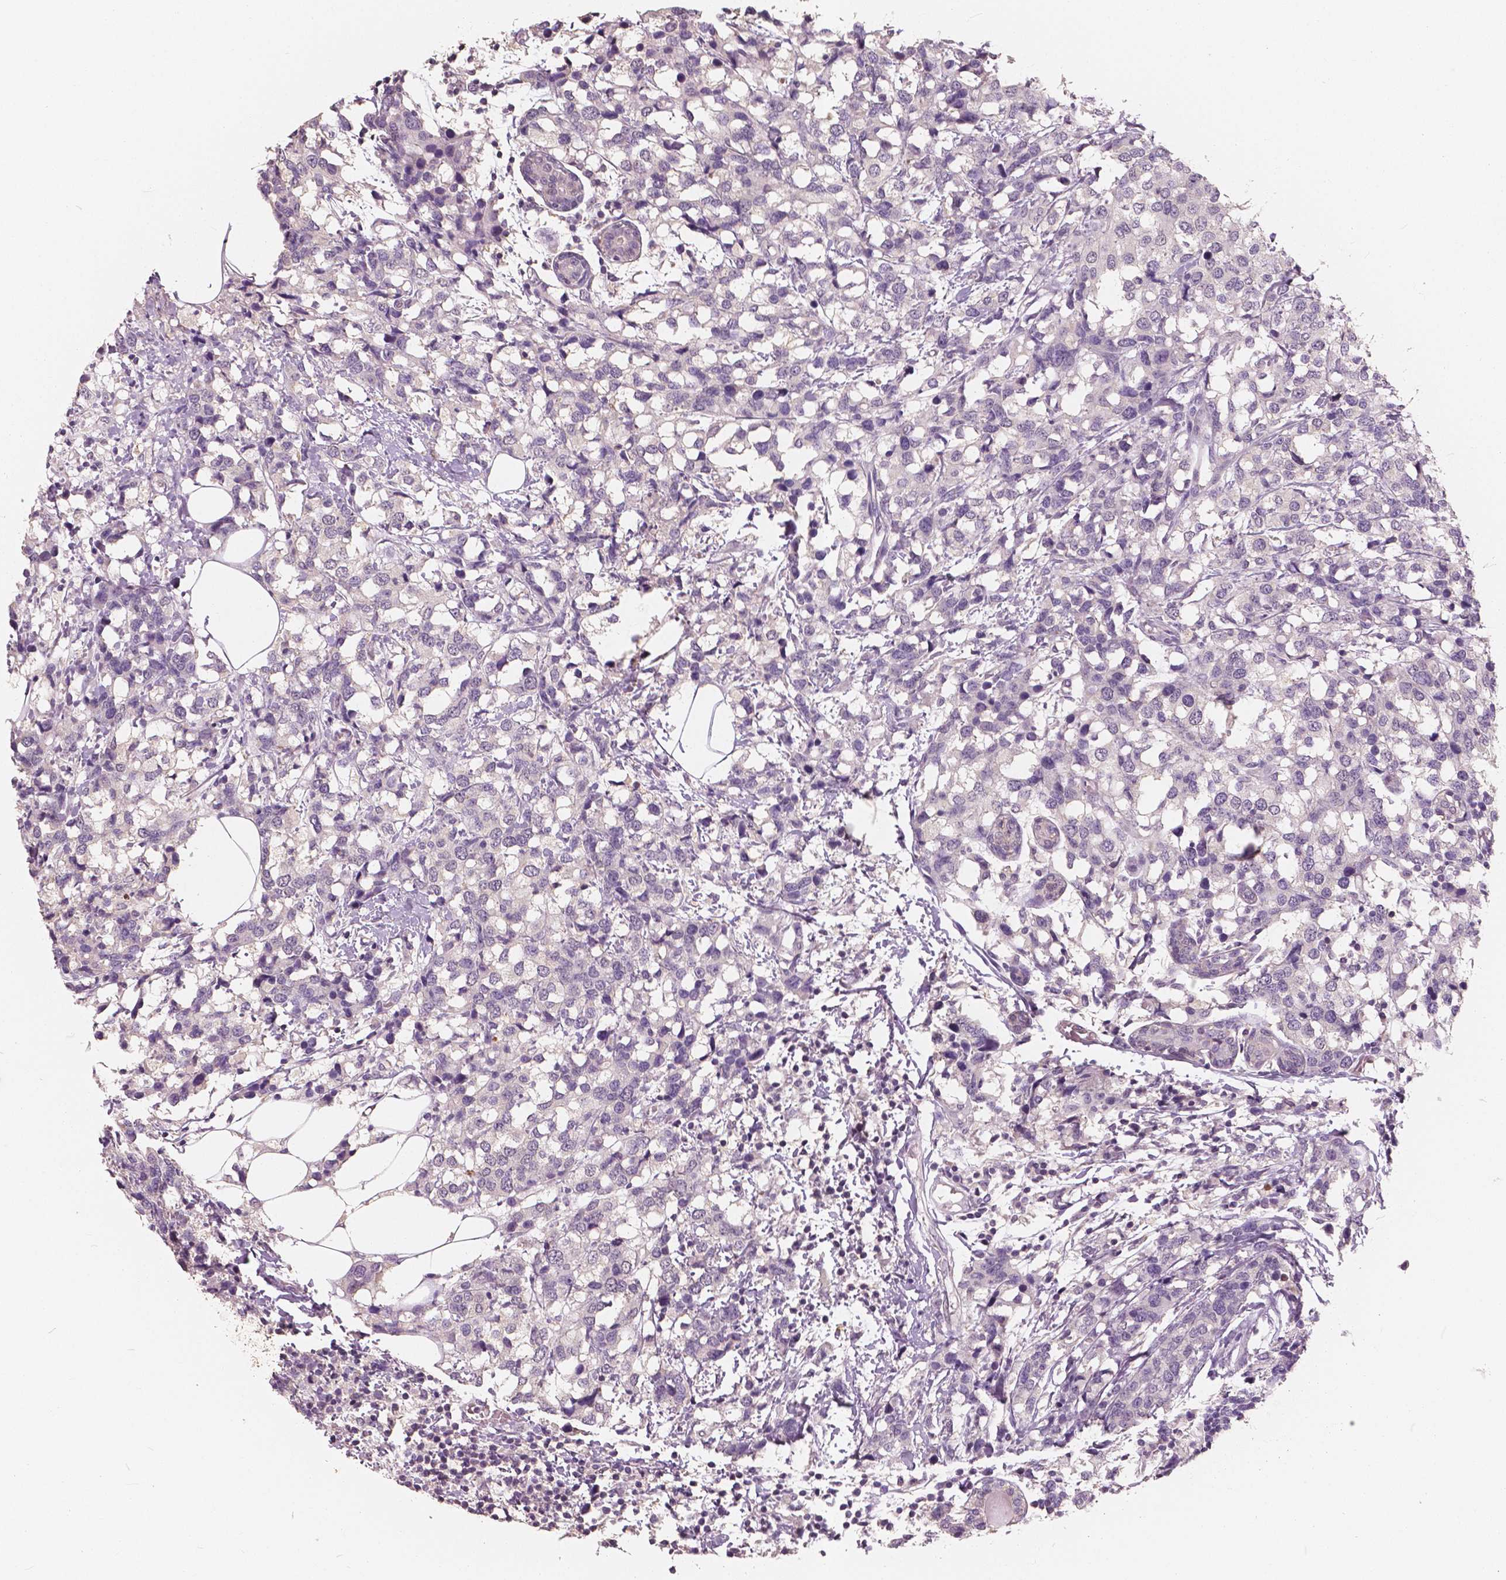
{"staining": {"intensity": "negative", "quantity": "none", "location": "none"}, "tissue": "breast cancer", "cell_type": "Tumor cells", "image_type": "cancer", "snomed": [{"axis": "morphology", "description": "Lobular carcinoma"}, {"axis": "topography", "description": "Breast"}], "caption": "Tumor cells are negative for protein expression in human breast lobular carcinoma. (IHC, brightfield microscopy, high magnification).", "gene": "SAT2", "patient": {"sex": "female", "age": 59}}